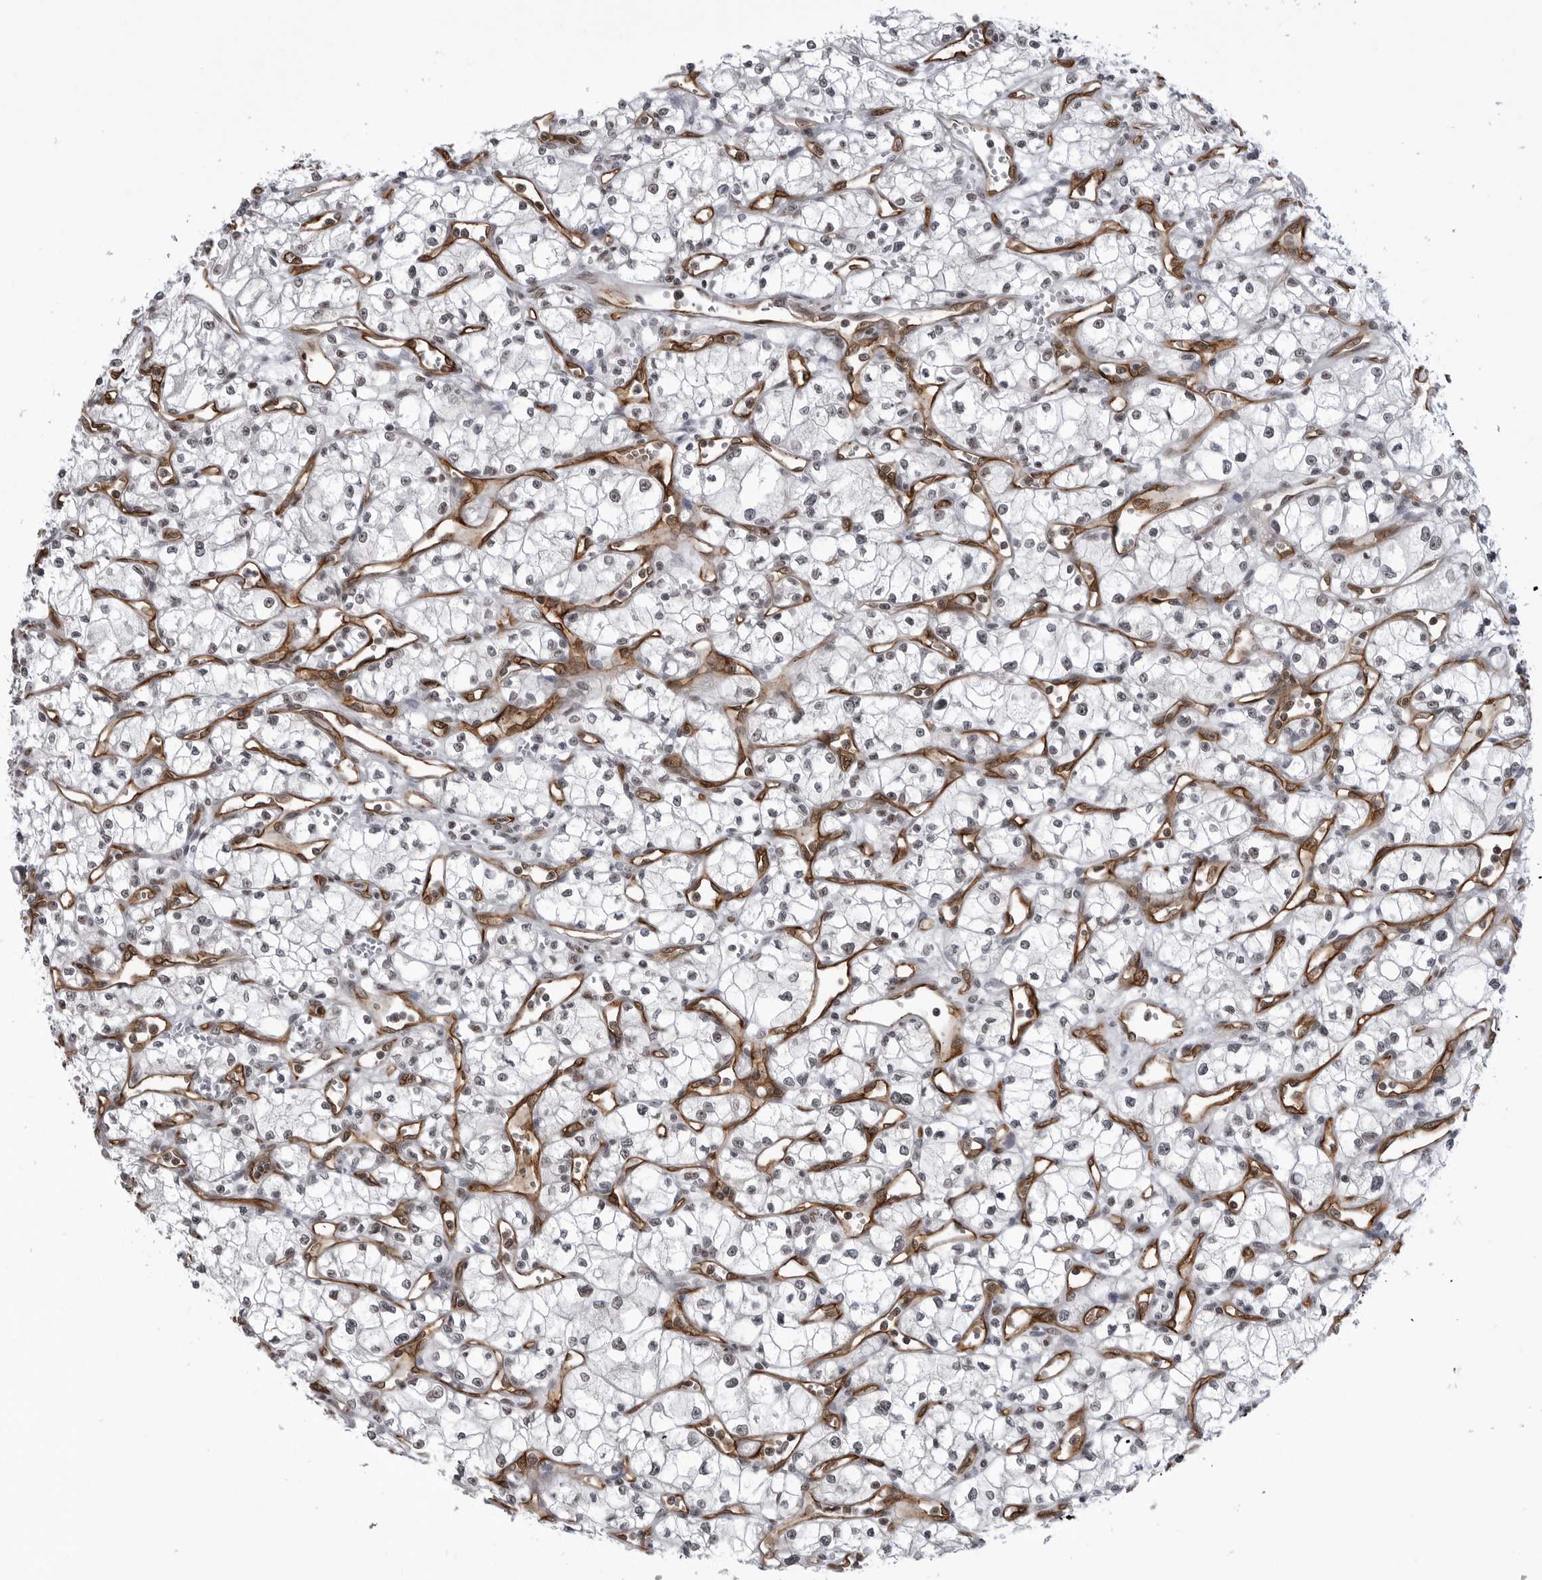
{"staining": {"intensity": "weak", "quantity": "<25%", "location": "nuclear"}, "tissue": "renal cancer", "cell_type": "Tumor cells", "image_type": "cancer", "snomed": [{"axis": "morphology", "description": "Adenocarcinoma, NOS"}, {"axis": "topography", "description": "Kidney"}], "caption": "Adenocarcinoma (renal) was stained to show a protein in brown. There is no significant expression in tumor cells.", "gene": "RNF26", "patient": {"sex": "male", "age": 59}}